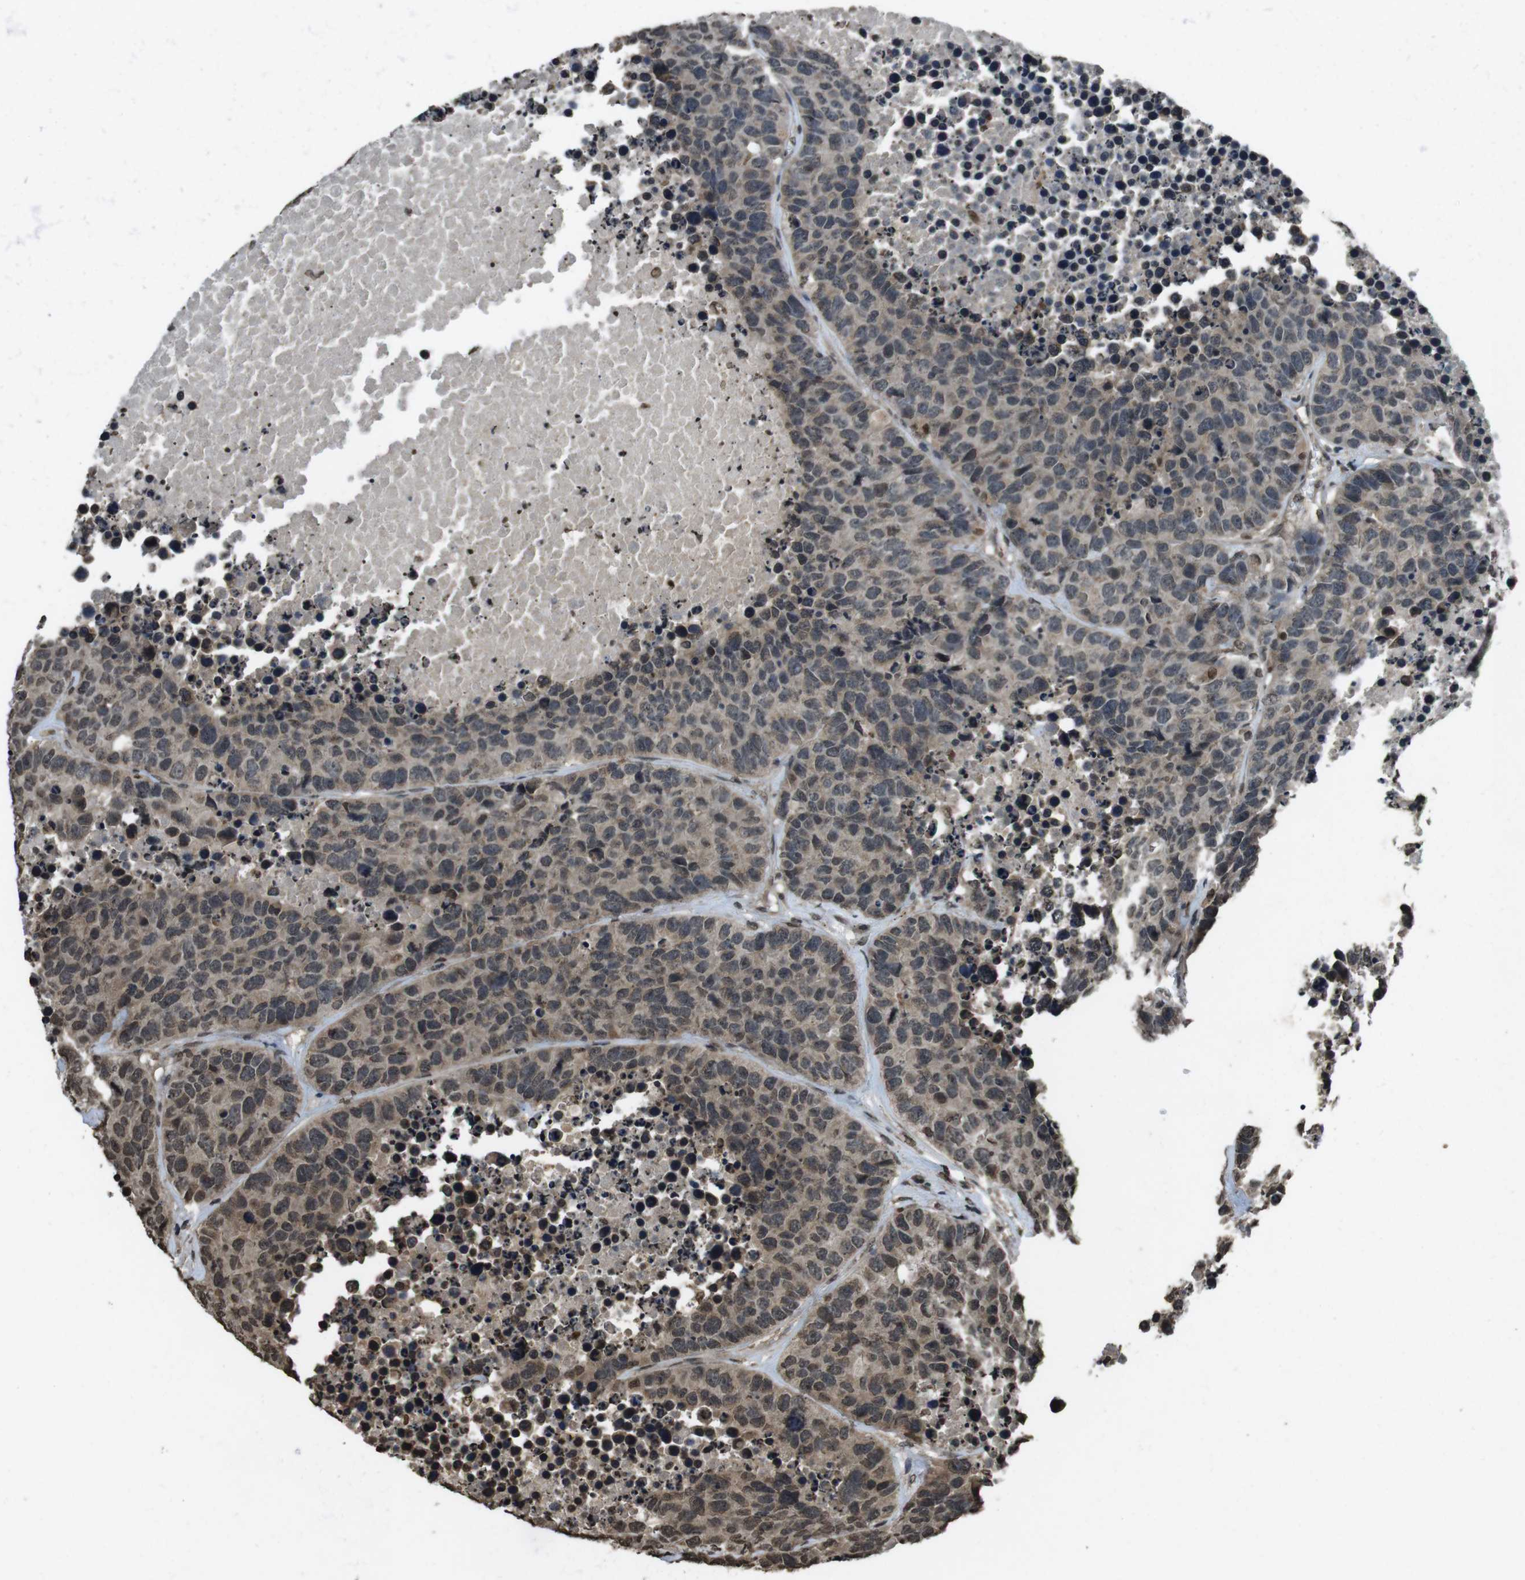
{"staining": {"intensity": "weak", "quantity": ">75%", "location": "cytoplasmic/membranous"}, "tissue": "carcinoid", "cell_type": "Tumor cells", "image_type": "cancer", "snomed": [{"axis": "morphology", "description": "Carcinoid, malignant, NOS"}, {"axis": "topography", "description": "Lung"}], "caption": "Protein staining of carcinoid tissue exhibits weak cytoplasmic/membranous expression in approximately >75% of tumor cells.", "gene": "MAF", "patient": {"sex": "male", "age": 60}}